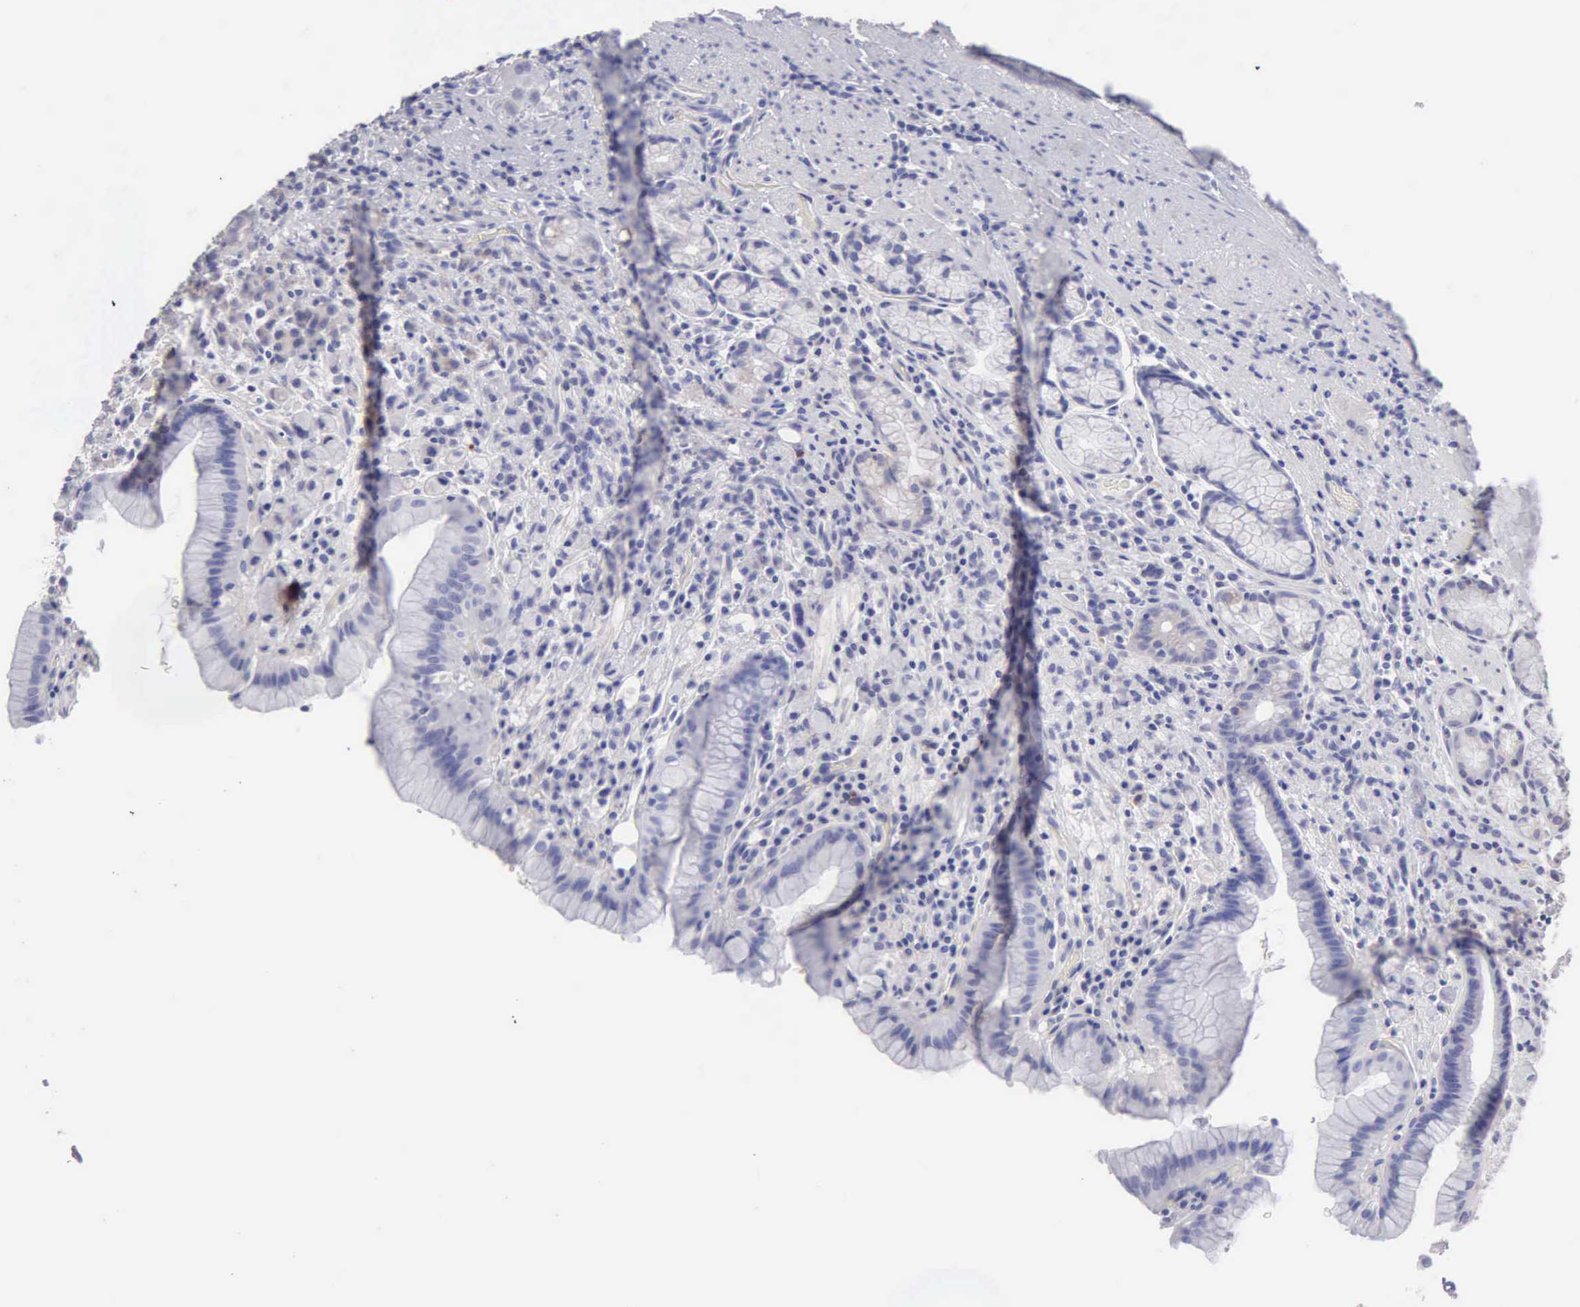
{"staining": {"intensity": "negative", "quantity": "none", "location": "none"}, "tissue": "stomach", "cell_type": "Glandular cells", "image_type": "normal", "snomed": [{"axis": "morphology", "description": "Normal tissue, NOS"}, {"axis": "topography", "description": "Stomach, lower"}], "caption": "Immunohistochemistry photomicrograph of normal stomach: human stomach stained with DAB exhibits no significant protein positivity in glandular cells.", "gene": "APP", "patient": {"sex": "male", "age": 56}}